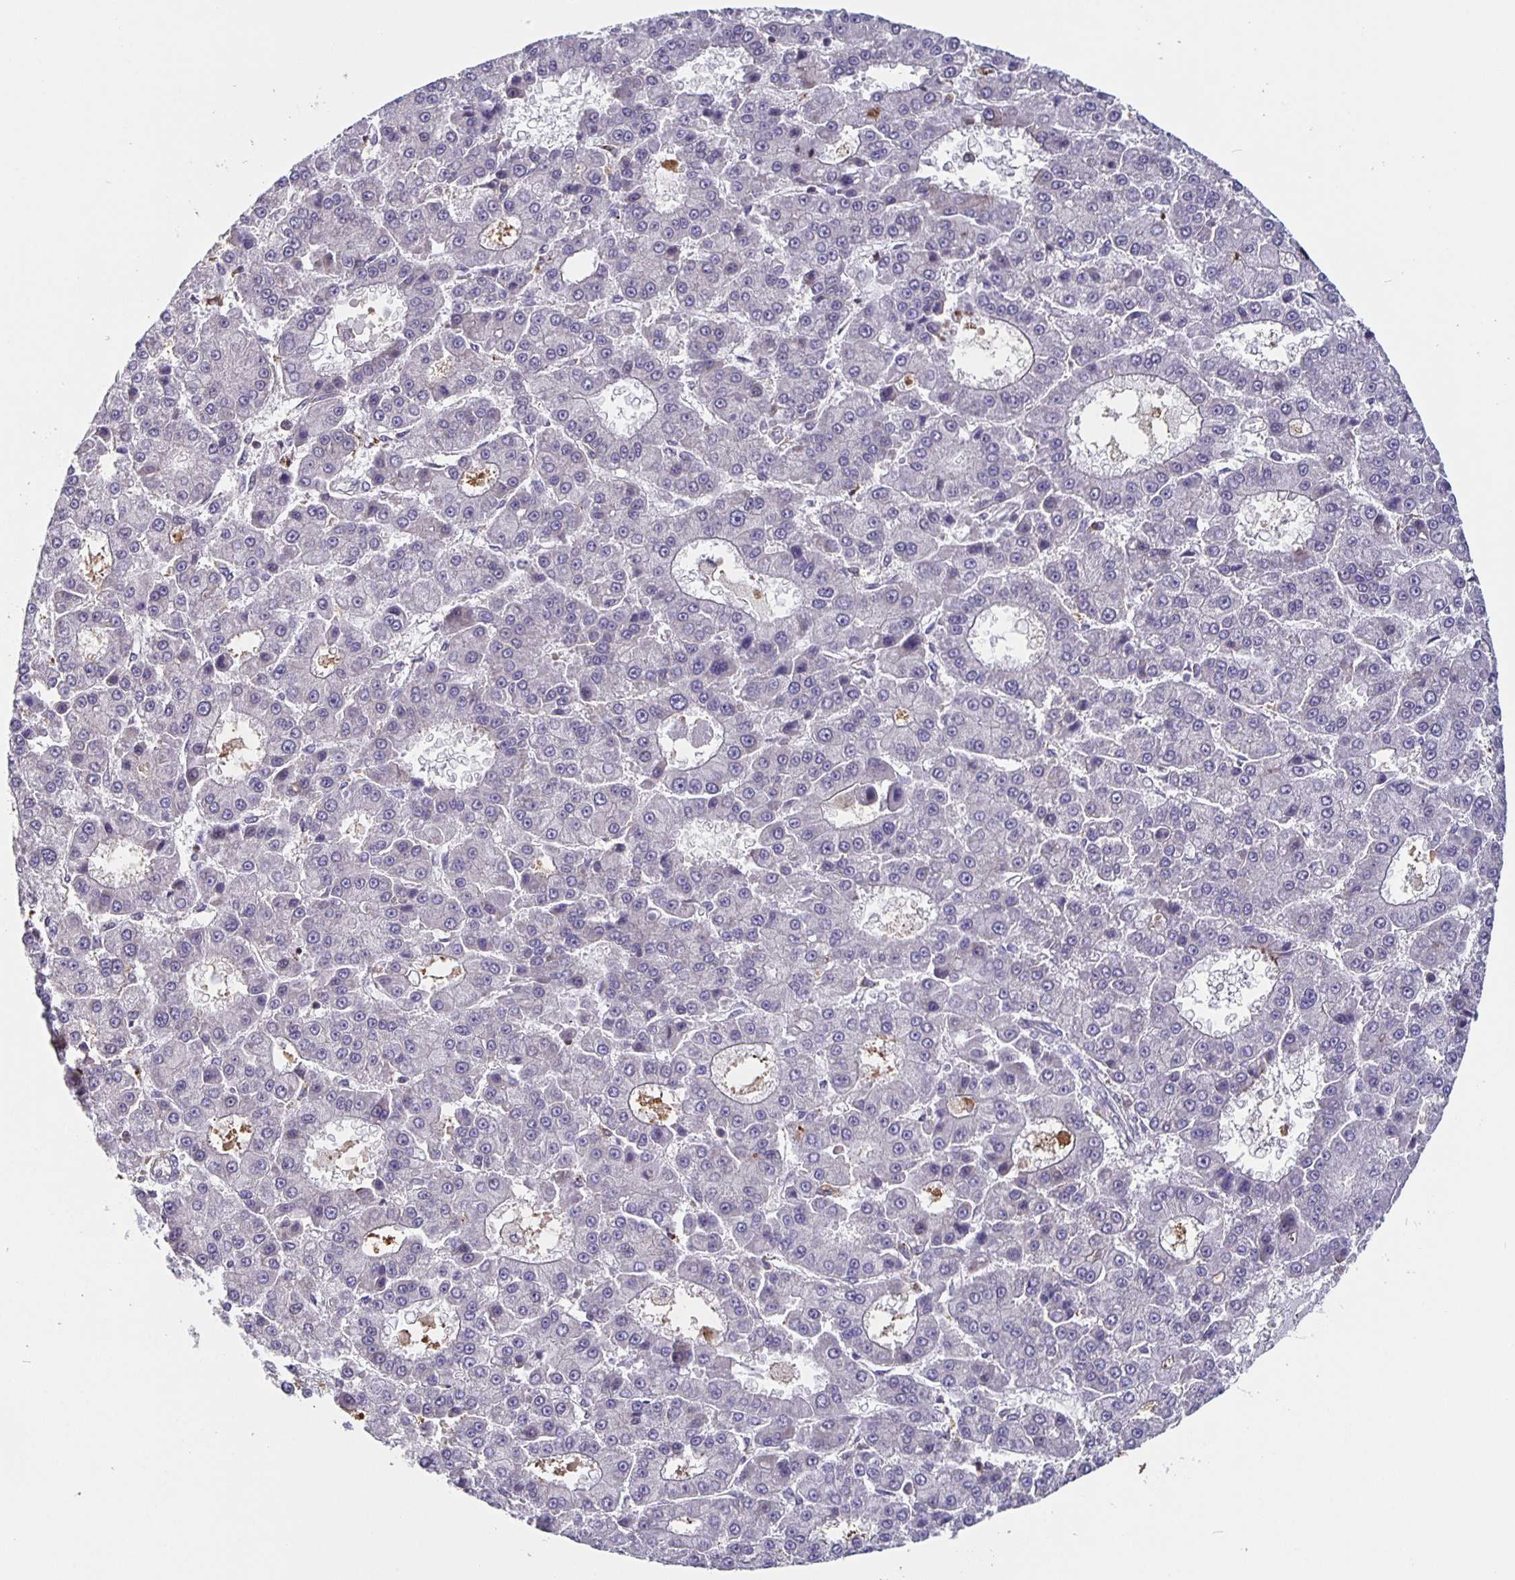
{"staining": {"intensity": "negative", "quantity": "none", "location": "none"}, "tissue": "liver cancer", "cell_type": "Tumor cells", "image_type": "cancer", "snomed": [{"axis": "morphology", "description": "Carcinoma, Hepatocellular, NOS"}, {"axis": "topography", "description": "Liver"}], "caption": "This is an immunohistochemistry histopathology image of liver cancer. There is no staining in tumor cells.", "gene": "FEM1C", "patient": {"sex": "male", "age": 70}}